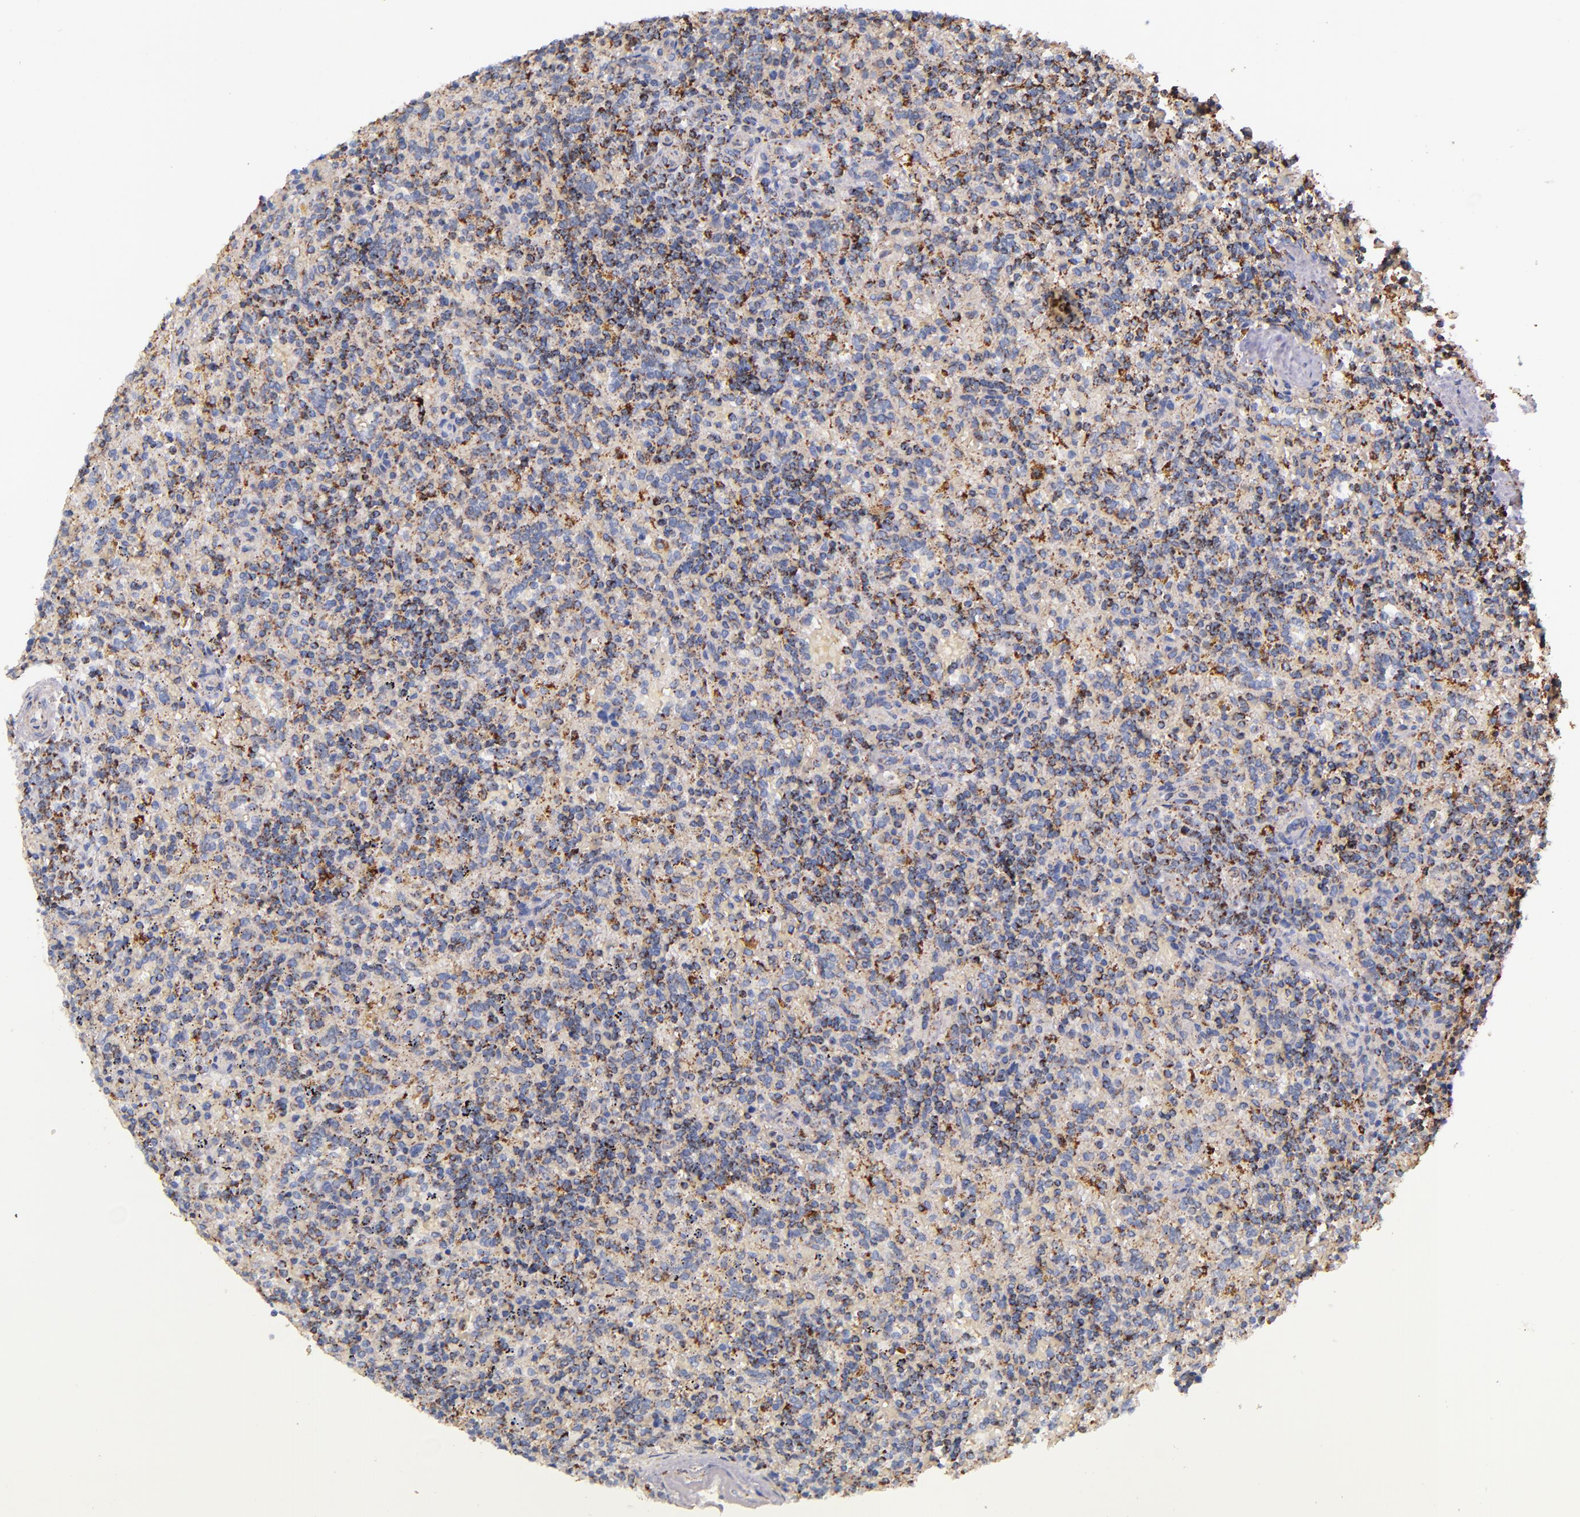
{"staining": {"intensity": "moderate", "quantity": "25%-75%", "location": "cytoplasmic/membranous"}, "tissue": "lymphoma", "cell_type": "Tumor cells", "image_type": "cancer", "snomed": [{"axis": "morphology", "description": "Malignant lymphoma, non-Hodgkin's type, Low grade"}, {"axis": "topography", "description": "Spleen"}], "caption": "Lymphoma tissue reveals moderate cytoplasmic/membranous expression in about 25%-75% of tumor cells The staining was performed using DAB (3,3'-diaminobenzidine), with brown indicating positive protein expression. Nuclei are stained blue with hematoxylin.", "gene": "IDH3G", "patient": {"sex": "male", "age": 67}}